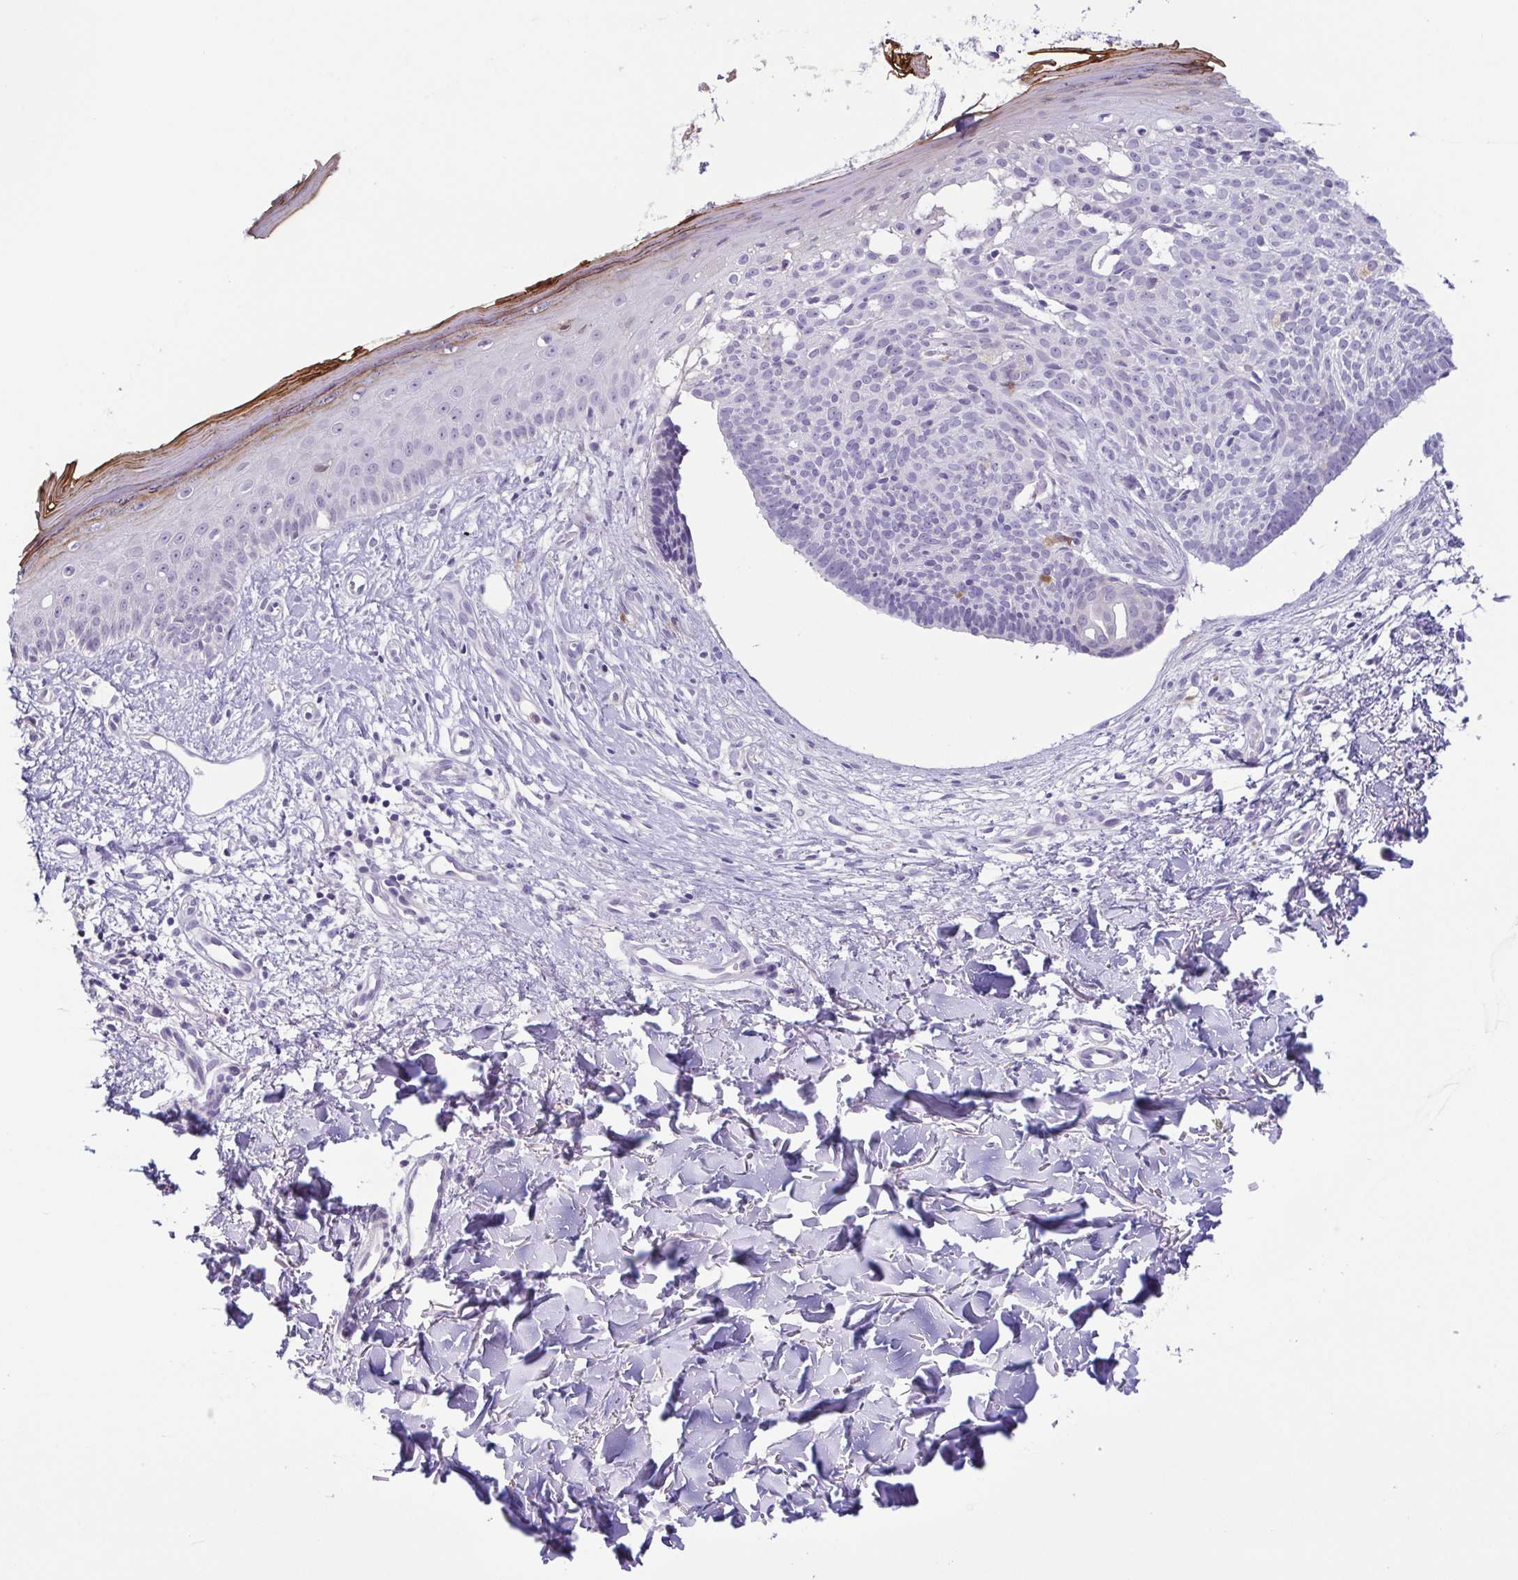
{"staining": {"intensity": "negative", "quantity": "none", "location": "none"}, "tissue": "skin cancer", "cell_type": "Tumor cells", "image_type": "cancer", "snomed": [{"axis": "morphology", "description": "Basal cell carcinoma"}, {"axis": "topography", "description": "Skin"}], "caption": "High magnification brightfield microscopy of skin basal cell carcinoma stained with DAB (3,3'-diaminobenzidine) (brown) and counterstained with hematoxylin (blue): tumor cells show no significant staining.", "gene": "TERT", "patient": {"sex": "male", "age": 51}}